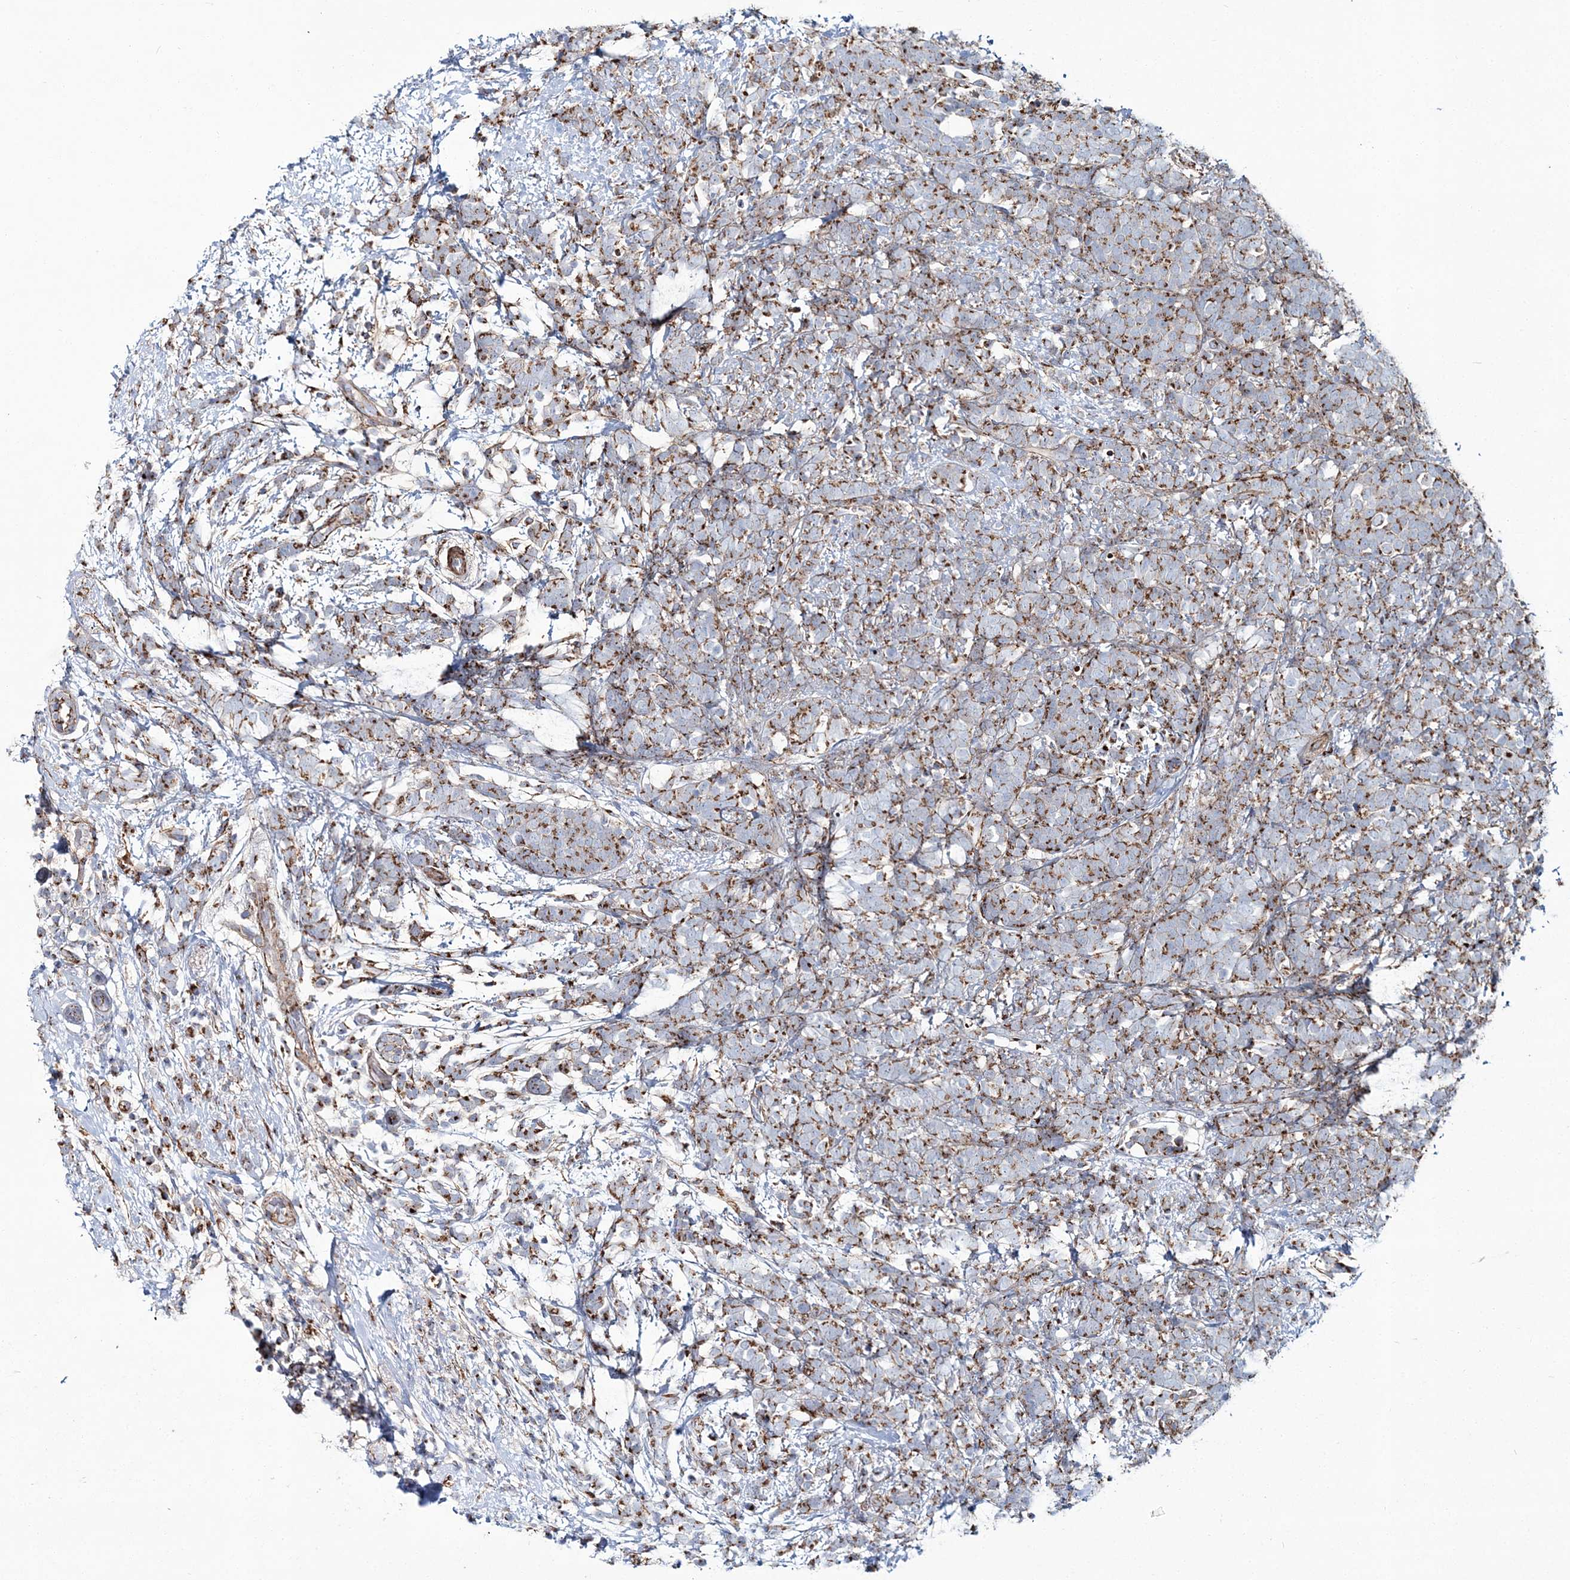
{"staining": {"intensity": "moderate", "quantity": ">75%", "location": "cytoplasmic/membranous"}, "tissue": "breast cancer", "cell_type": "Tumor cells", "image_type": "cancer", "snomed": [{"axis": "morphology", "description": "Lobular carcinoma"}, {"axis": "topography", "description": "Breast"}], "caption": "Immunohistochemical staining of human lobular carcinoma (breast) shows medium levels of moderate cytoplasmic/membranous expression in approximately >75% of tumor cells.", "gene": "MAN1A2", "patient": {"sex": "female", "age": 58}}